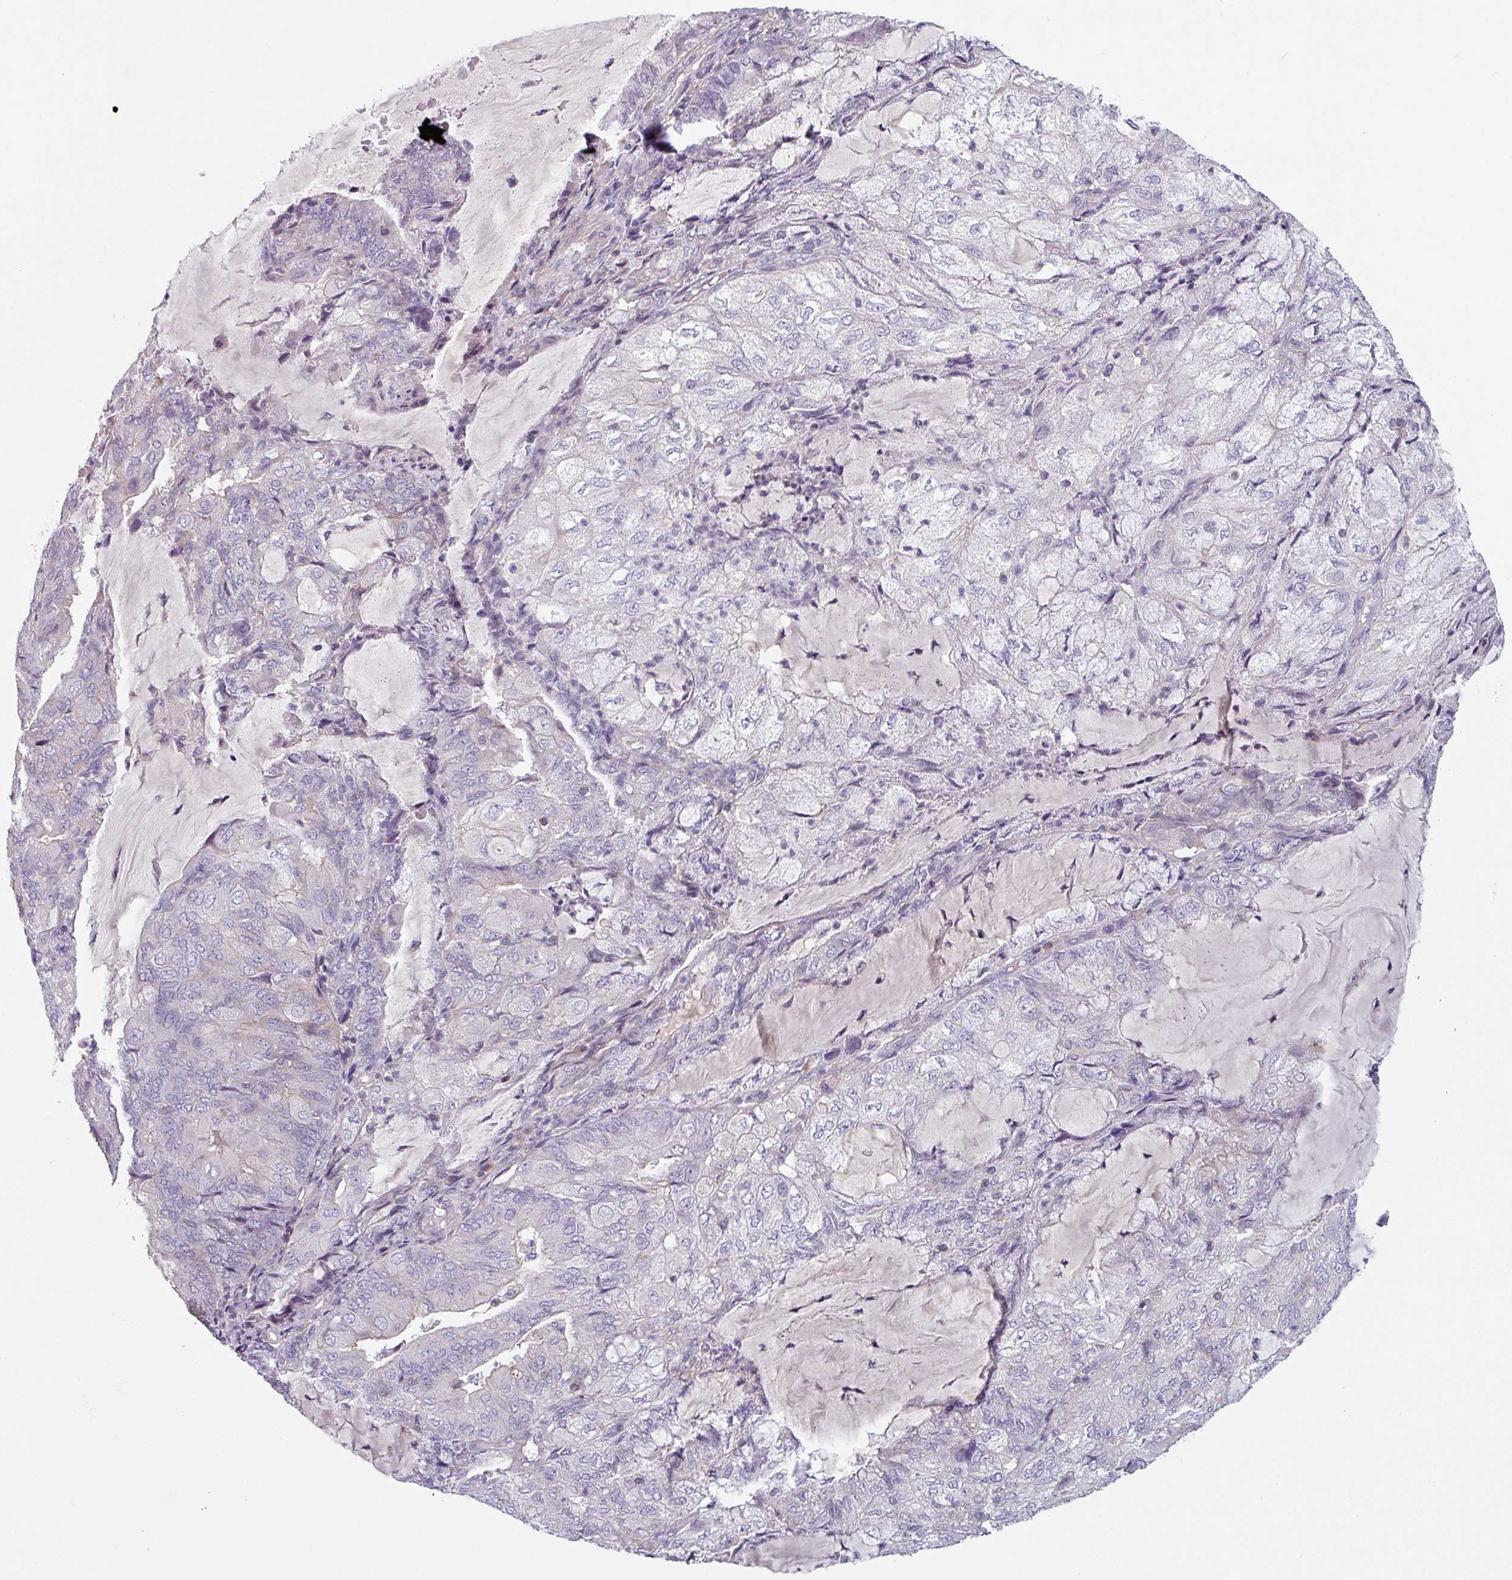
{"staining": {"intensity": "negative", "quantity": "none", "location": "none"}, "tissue": "endometrial cancer", "cell_type": "Tumor cells", "image_type": "cancer", "snomed": [{"axis": "morphology", "description": "Adenocarcinoma, NOS"}, {"axis": "topography", "description": "Endometrium"}], "caption": "IHC image of human endometrial adenocarcinoma stained for a protein (brown), which displays no expression in tumor cells.", "gene": "TMEM132A", "patient": {"sex": "female", "age": 81}}